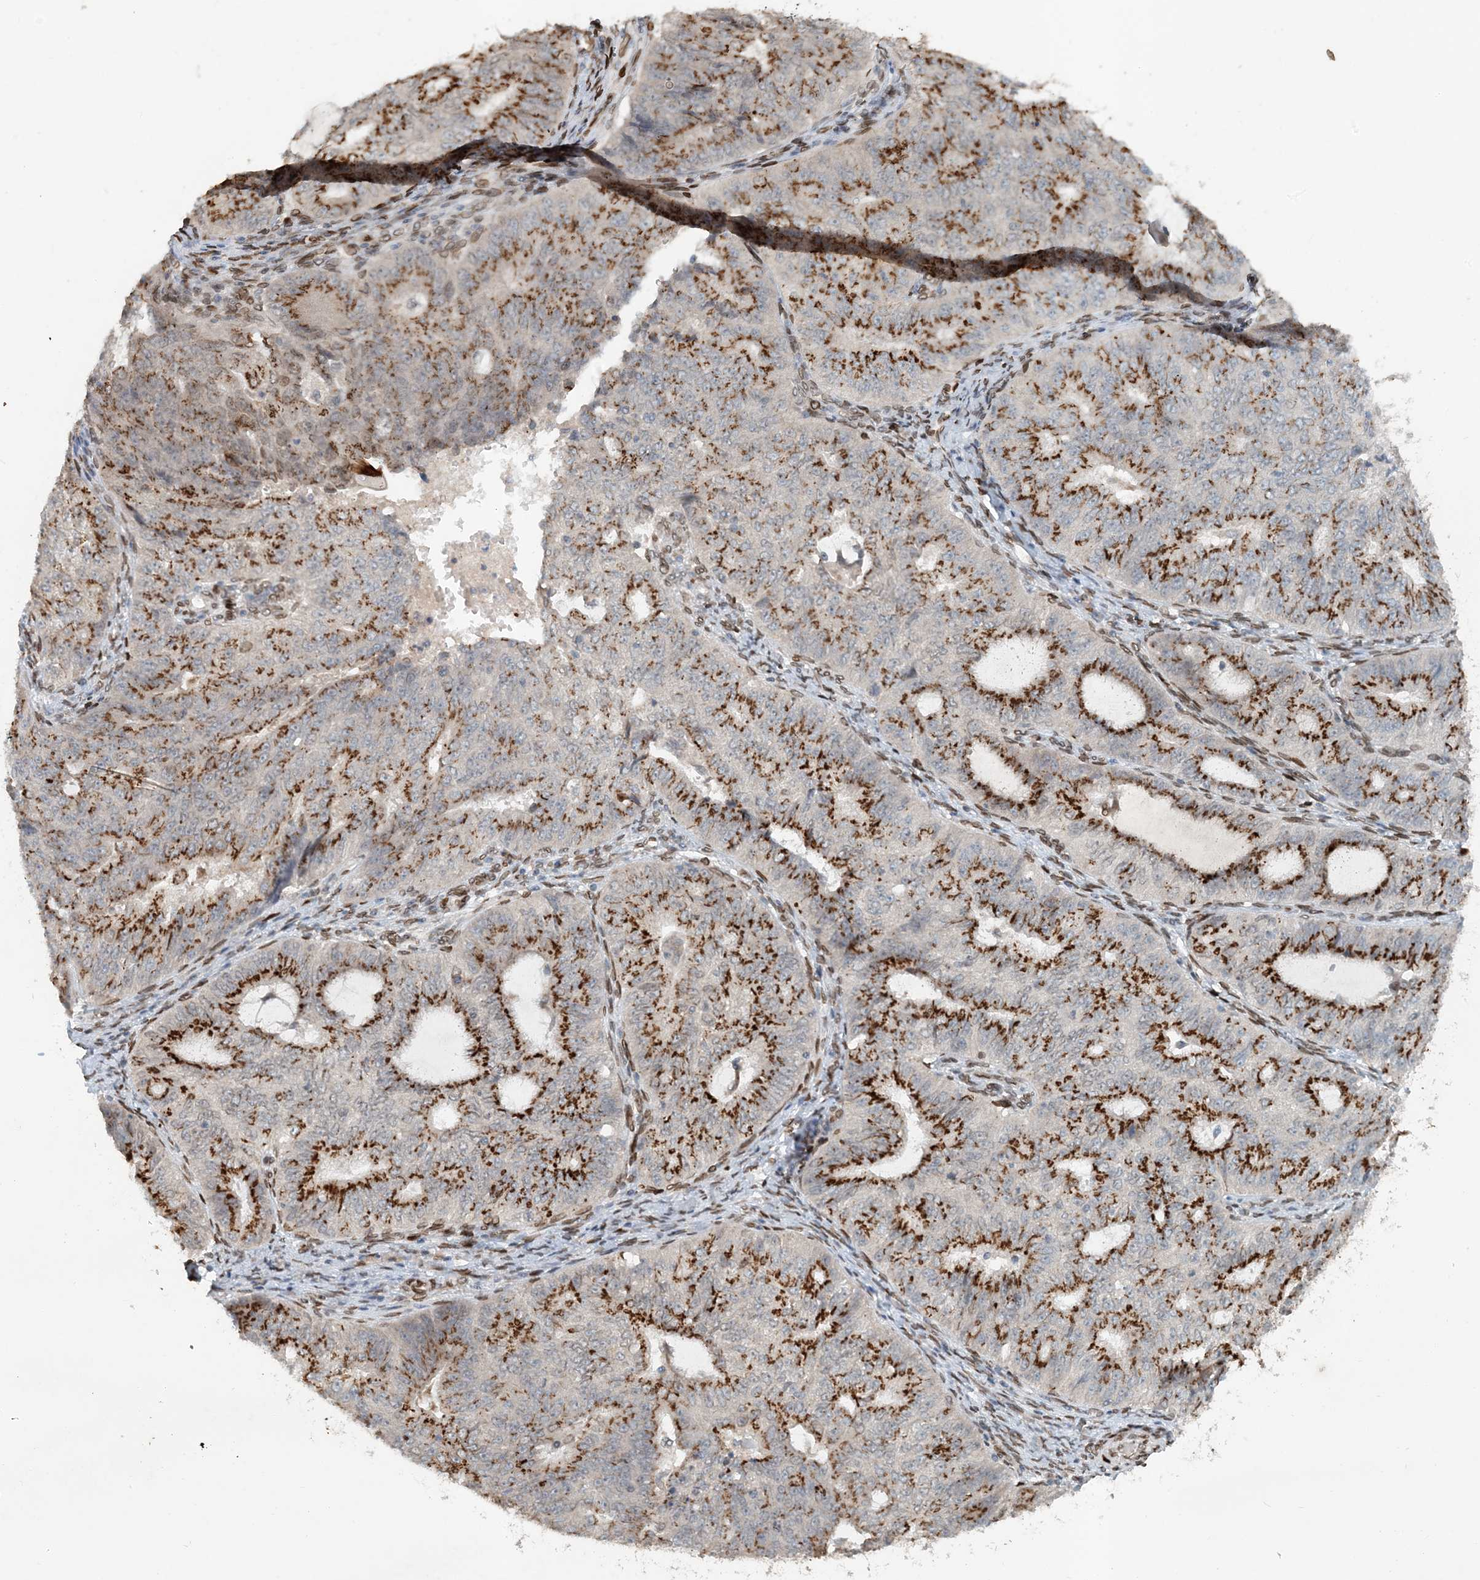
{"staining": {"intensity": "strong", "quantity": ">75%", "location": "cytoplasmic/membranous"}, "tissue": "endometrial cancer", "cell_type": "Tumor cells", "image_type": "cancer", "snomed": [{"axis": "morphology", "description": "Adenocarcinoma, NOS"}, {"axis": "topography", "description": "Endometrium"}], "caption": "Immunohistochemical staining of endometrial cancer (adenocarcinoma) shows high levels of strong cytoplasmic/membranous protein staining in about >75% of tumor cells. Nuclei are stained in blue.", "gene": "SLC35A2", "patient": {"sex": "female", "age": 32}}